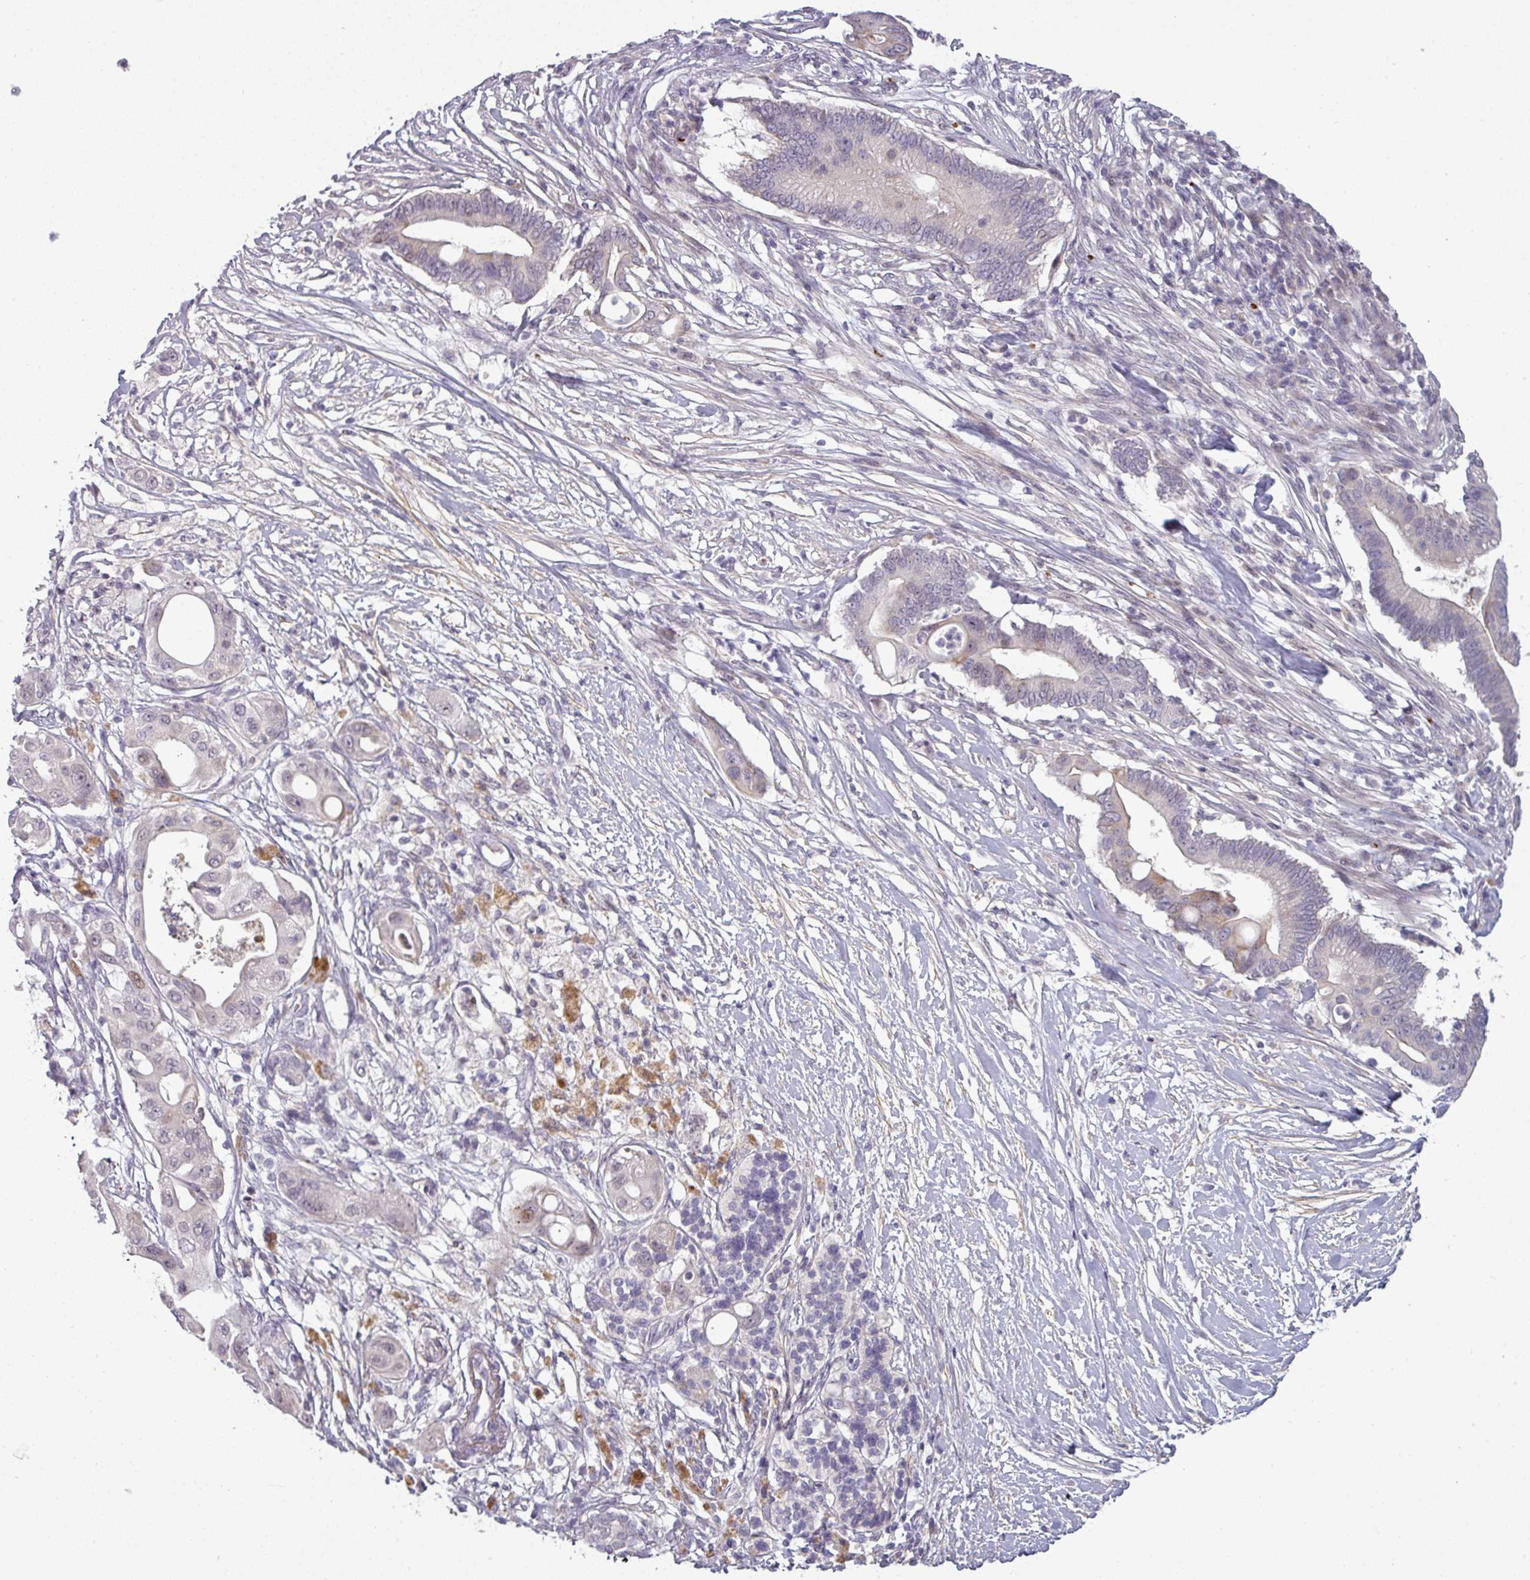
{"staining": {"intensity": "moderate", "quantity": "<25%", "location": "cytoplasmic/membranous"}, "tissue": "pancreatic cancer", "cell_type": "Tumor cells", "image_type": "cancer", "snomed": [{"axis": "morphology", "description": "Adenocarcinoma, NOS"}, {"axis": "topography", "description": "Pancreas"}], "caption": "About <25% of tumor cells in pancreatic adenocarcinoma display moderate cytoplasmic/membranous protein expression as visualized by brown immunohistochemical staining.", "gene": "C2orf16", "patient": {"sex": "male", "age": 68}}